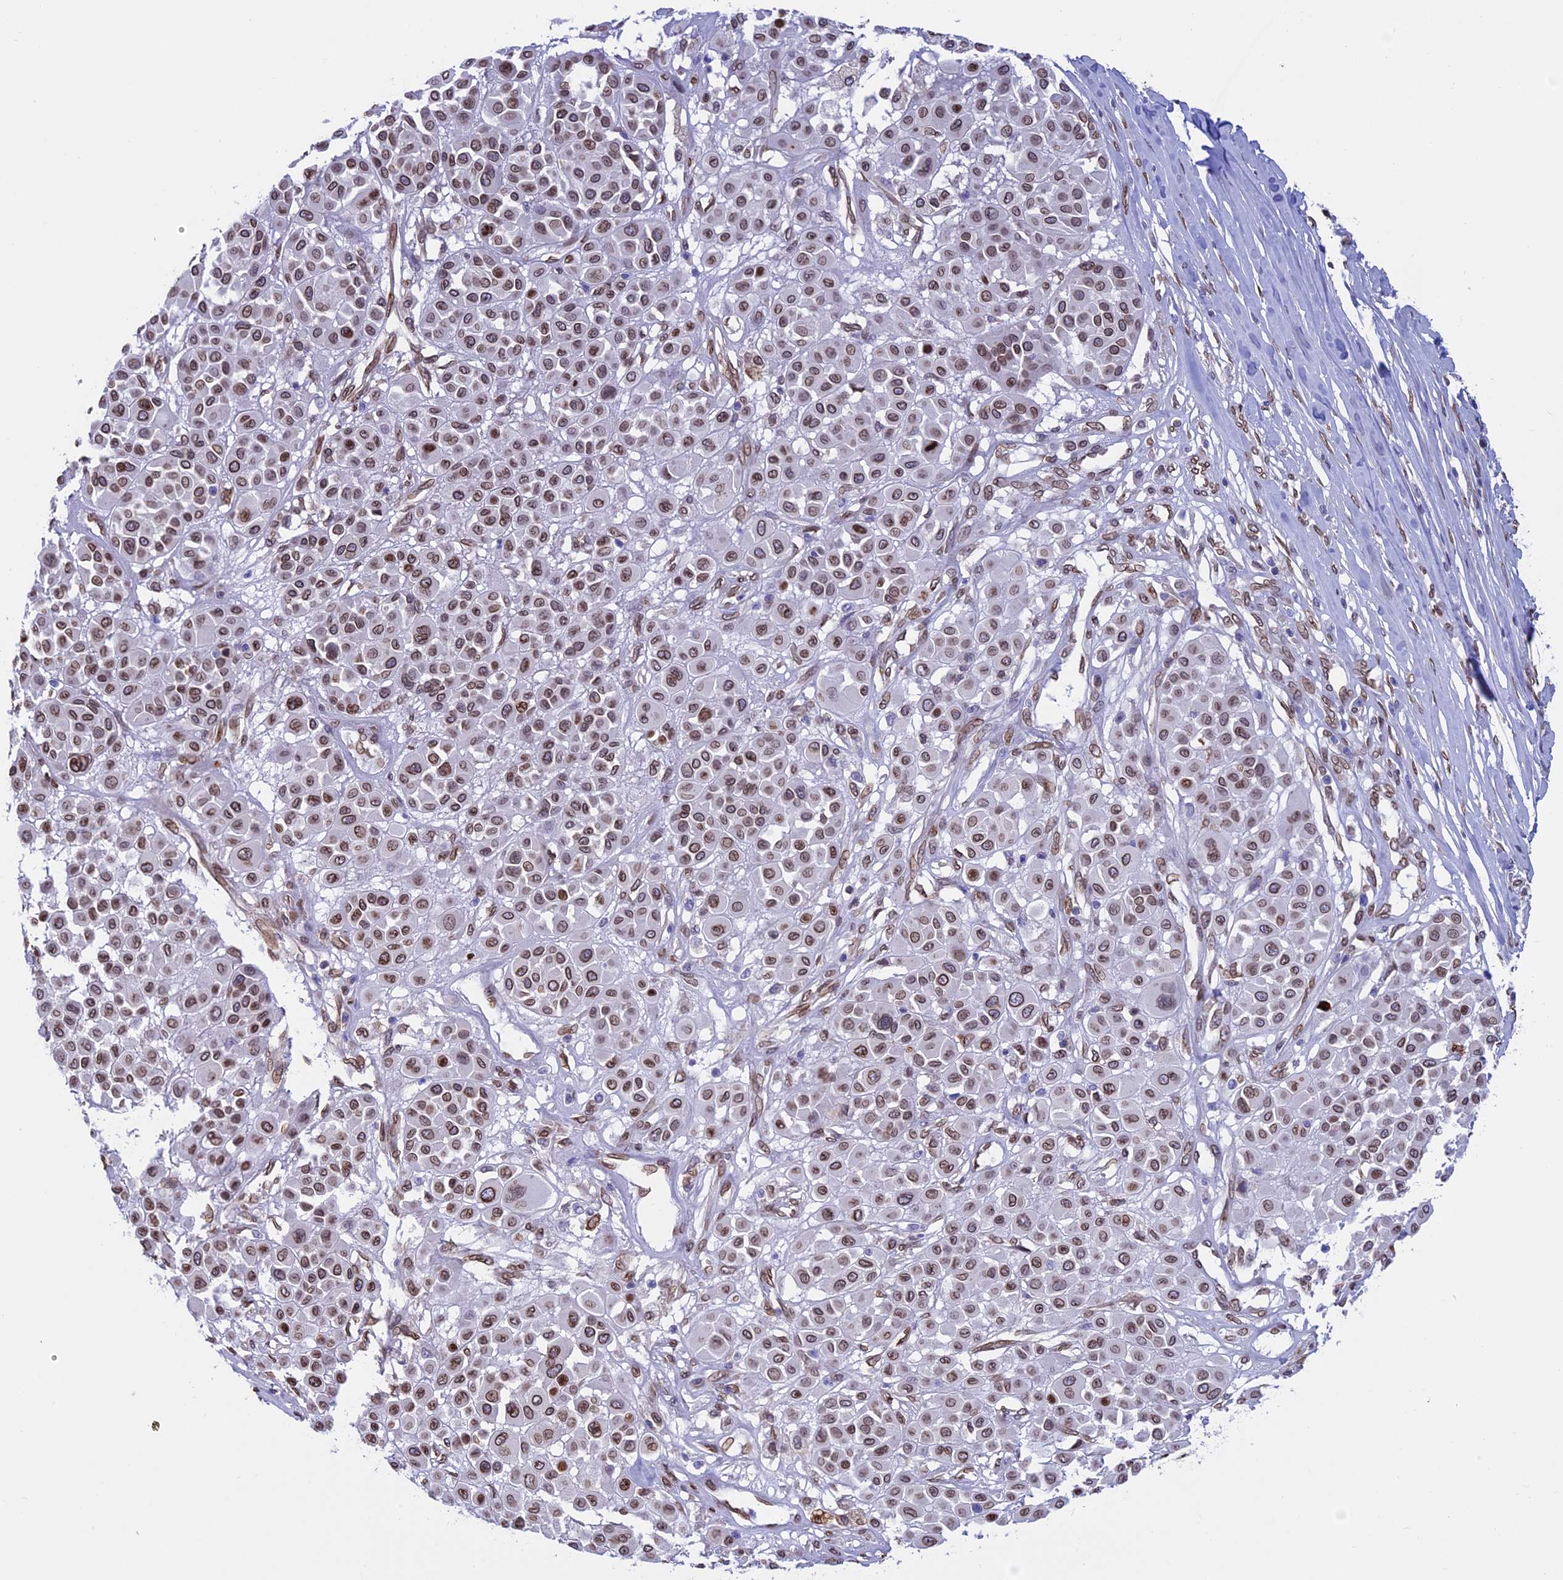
{"staining": {"intensity": "moderate", "quantity": ">75%", "location": "cytoplasmic/membranous,nuclear"}, "tissue": "melanoma", "cell_type": "Tumor cells", "image_type": "cancer", "snomed": [{"axis": "morphology", "description": "Malignant melanoma, Metastatic site"}, {"axis": "topography", "description": "Soft tissue"}], "caption": "A medium amount of moderate cytoplasmic/membranous and nuclear staining is appreciated in approximately >75% of tumor cells in malignant melanoma (metastatic site) tissue.", "gene": "TMPRSS7", "patient": {"sex": "male", "age": 41}}